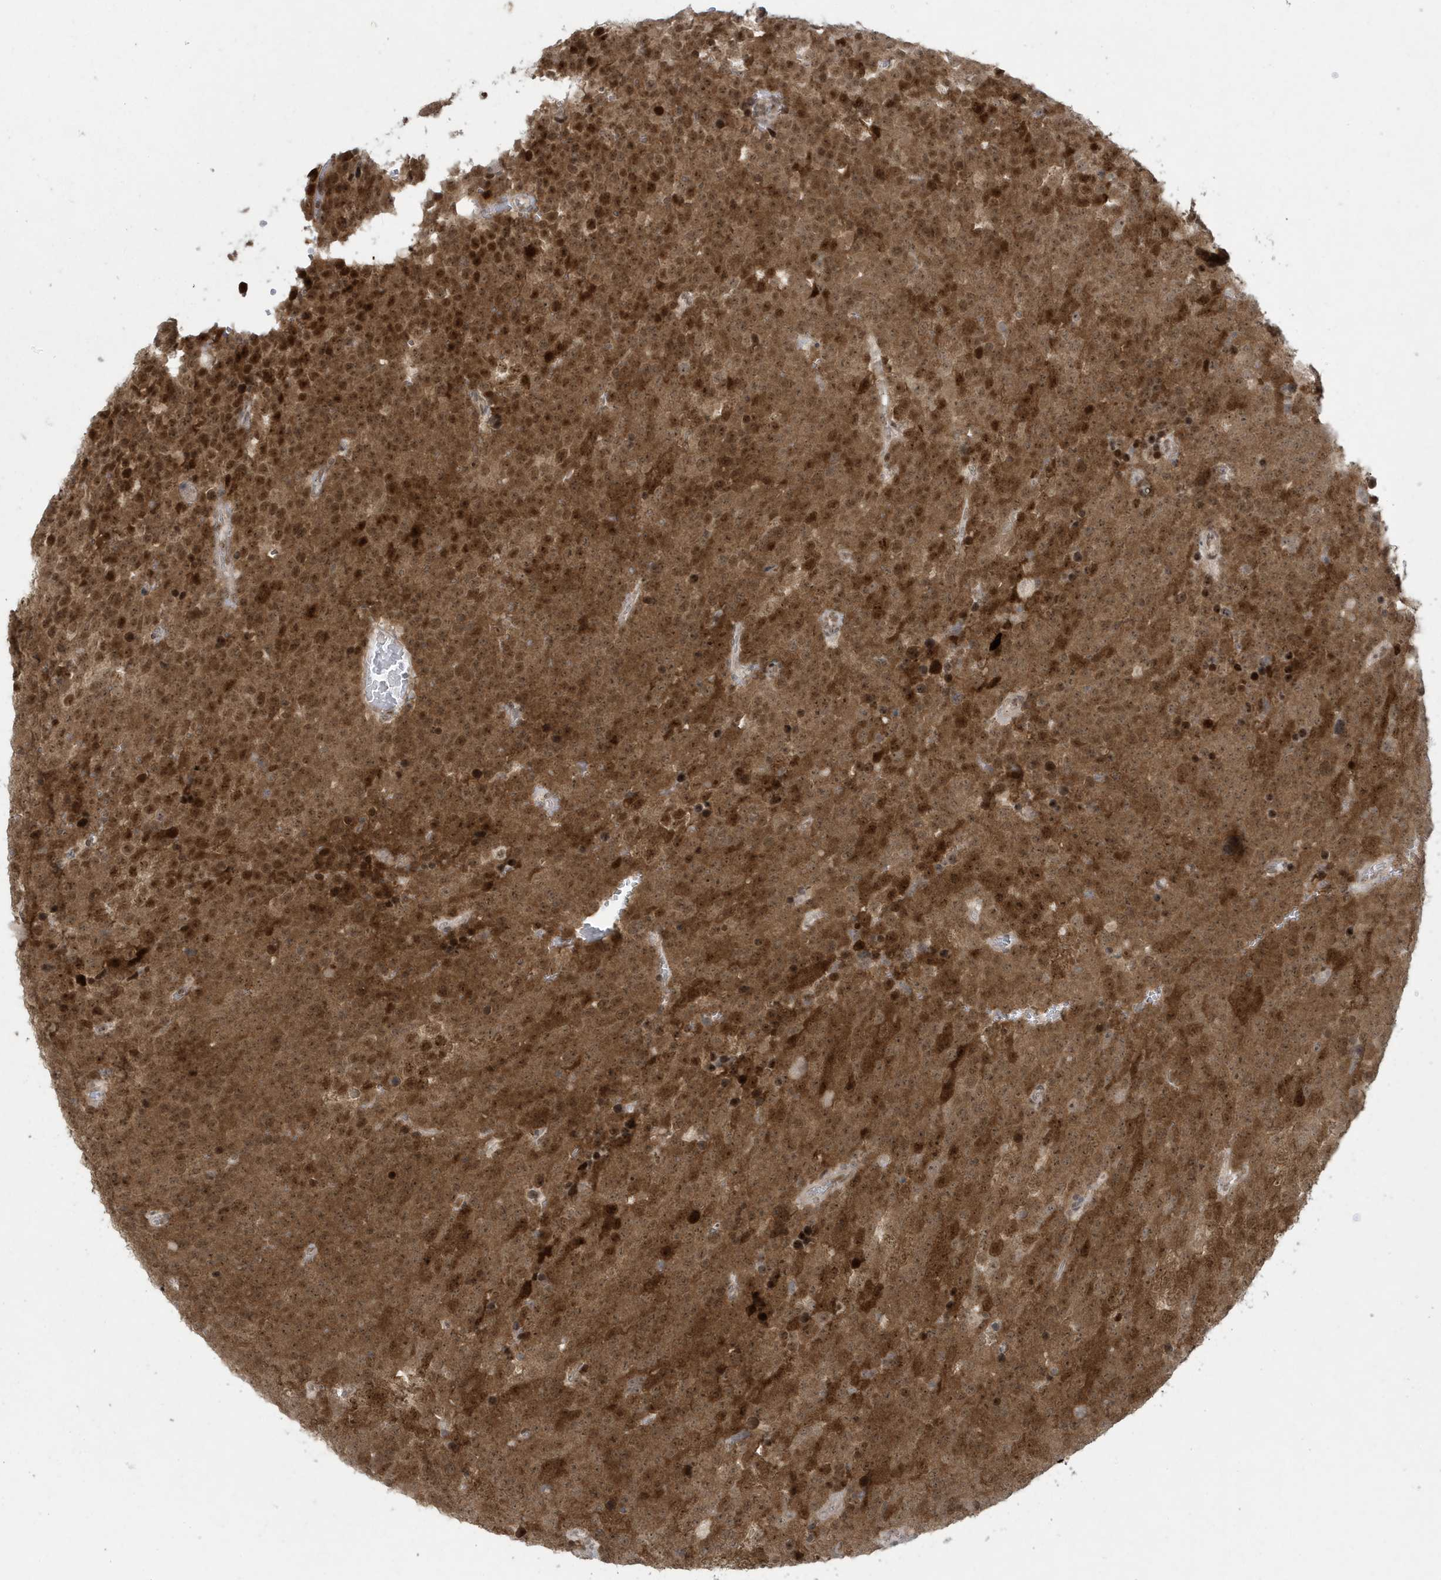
{"staining": {"intensity": "strong", "quantity": ">75%", "location": "cytoplasmic/membranous,nuclear"}, "tissue": "testis cancer", "cell_type": "Tumor cells", "image_type": "cancer", "snomed": [{"axis": "morphology", "description": "Seminoma, NOS"}, {"axis": "topography", "description": "Testis"}], "caption": "IHC photomicrograph of testis seminoma stained for a protein (brown), which reveals high levels of strong cytoplasmic/membranous and nuclear expression in approximately >75% of tumor cells.", "gene": "C1orf52", "patient": {"sex": "male", "age": 71}}